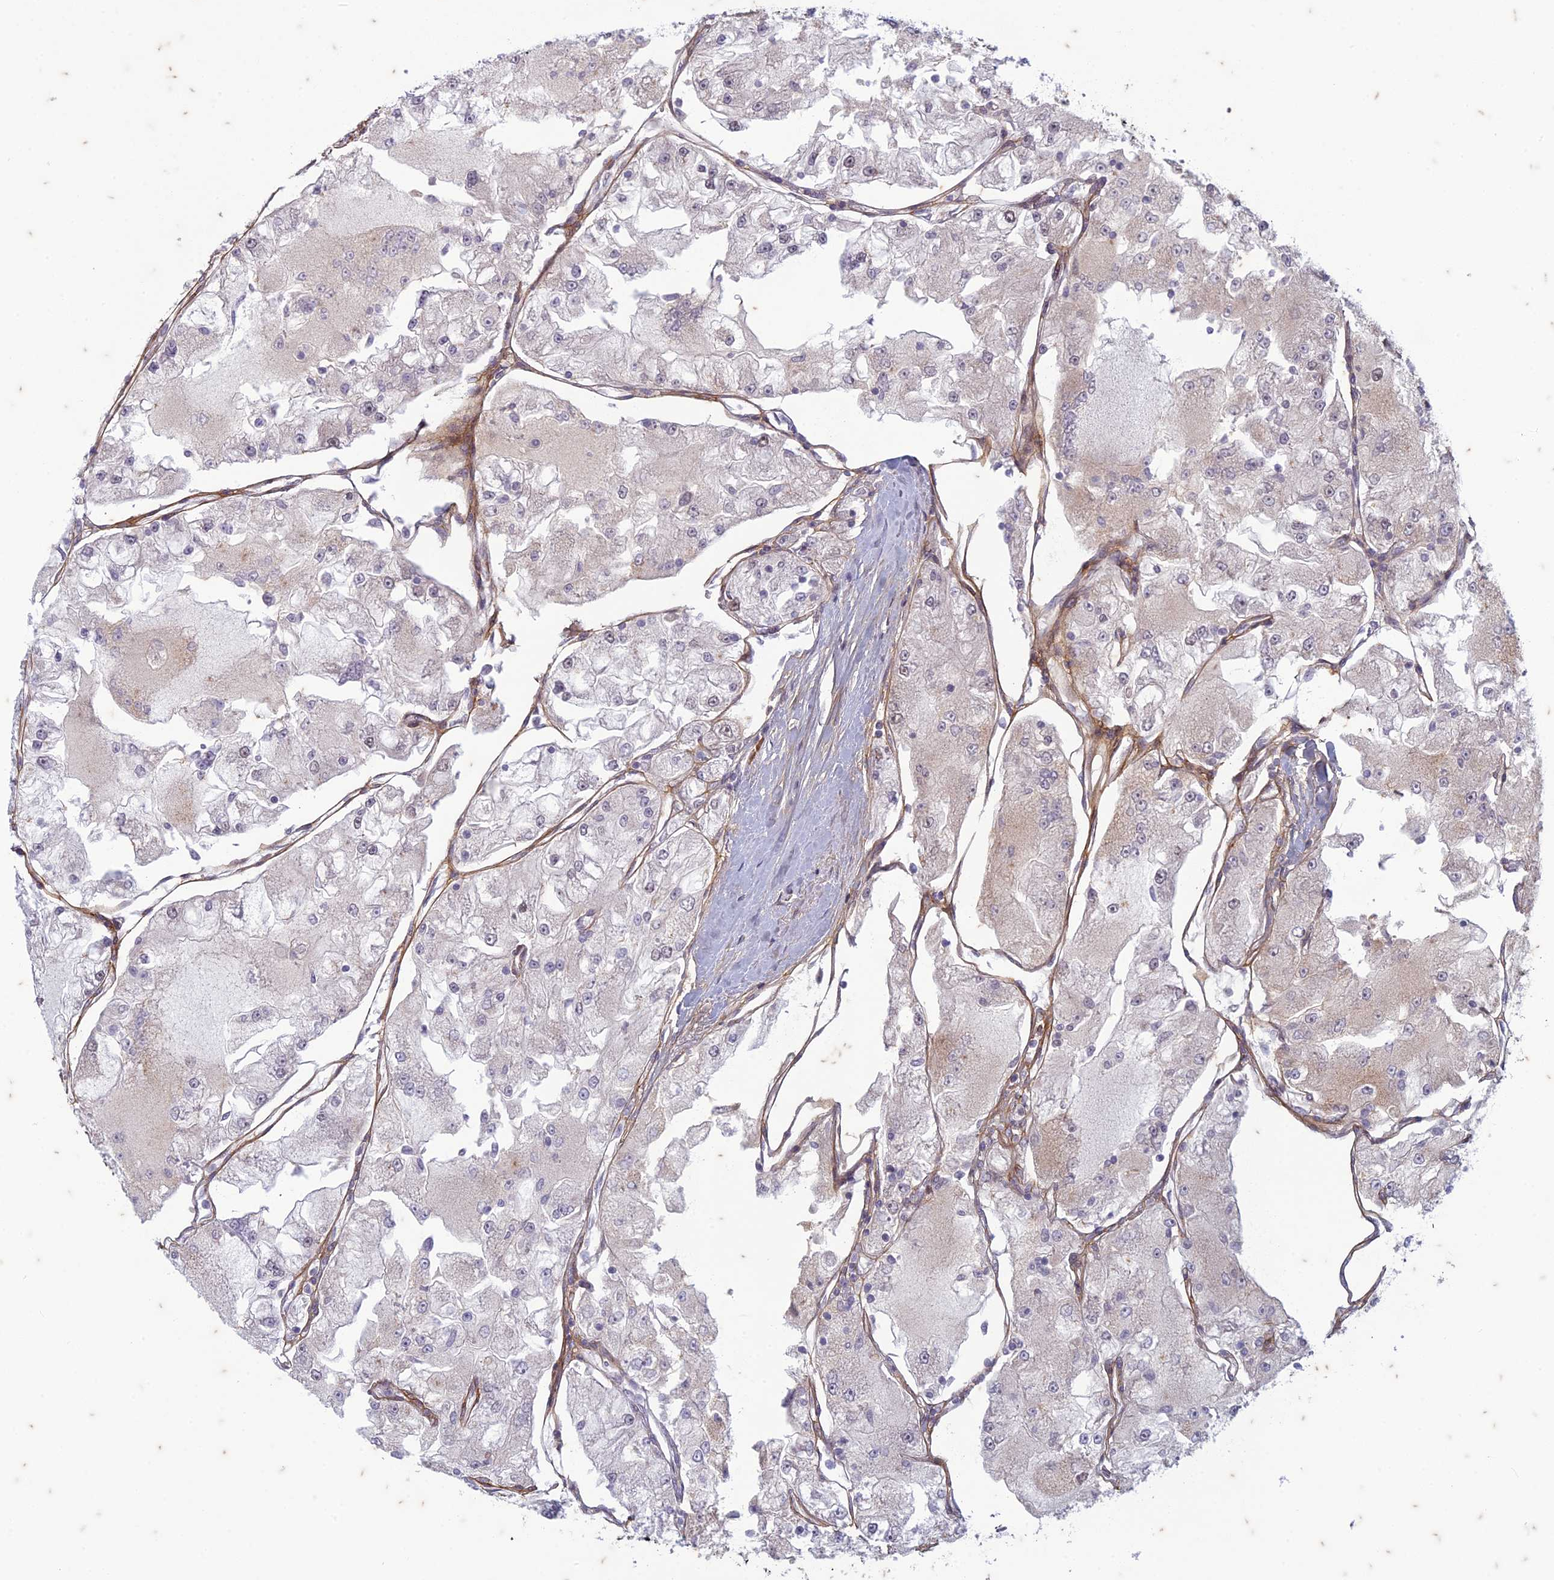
{"staining": {"intensity": "negative", "quantity": "none", "location": "none"}, "tissue": "renal cancer", "cell_type": "Tumor cells", "image_type": "cancer", "snomed": [{"axis": "morphology", "description": "Adenocarcinoma, NOS"}, {"axis": "topography", "description": "Kidney"}], "caption": "This image is of renal cancer stained with immunohistochemistry (IHC) to label a protein in brown with the nuclei are counter-stained blue. There is no expression in tumor cells. (Brightfield microscopy of DAB (3,3'-diaminobenzidine) immunohistochemistry (IHC) at high magnification).", "gene": "PABPN1L", "patient": {"sex": "female", "age": 72}}